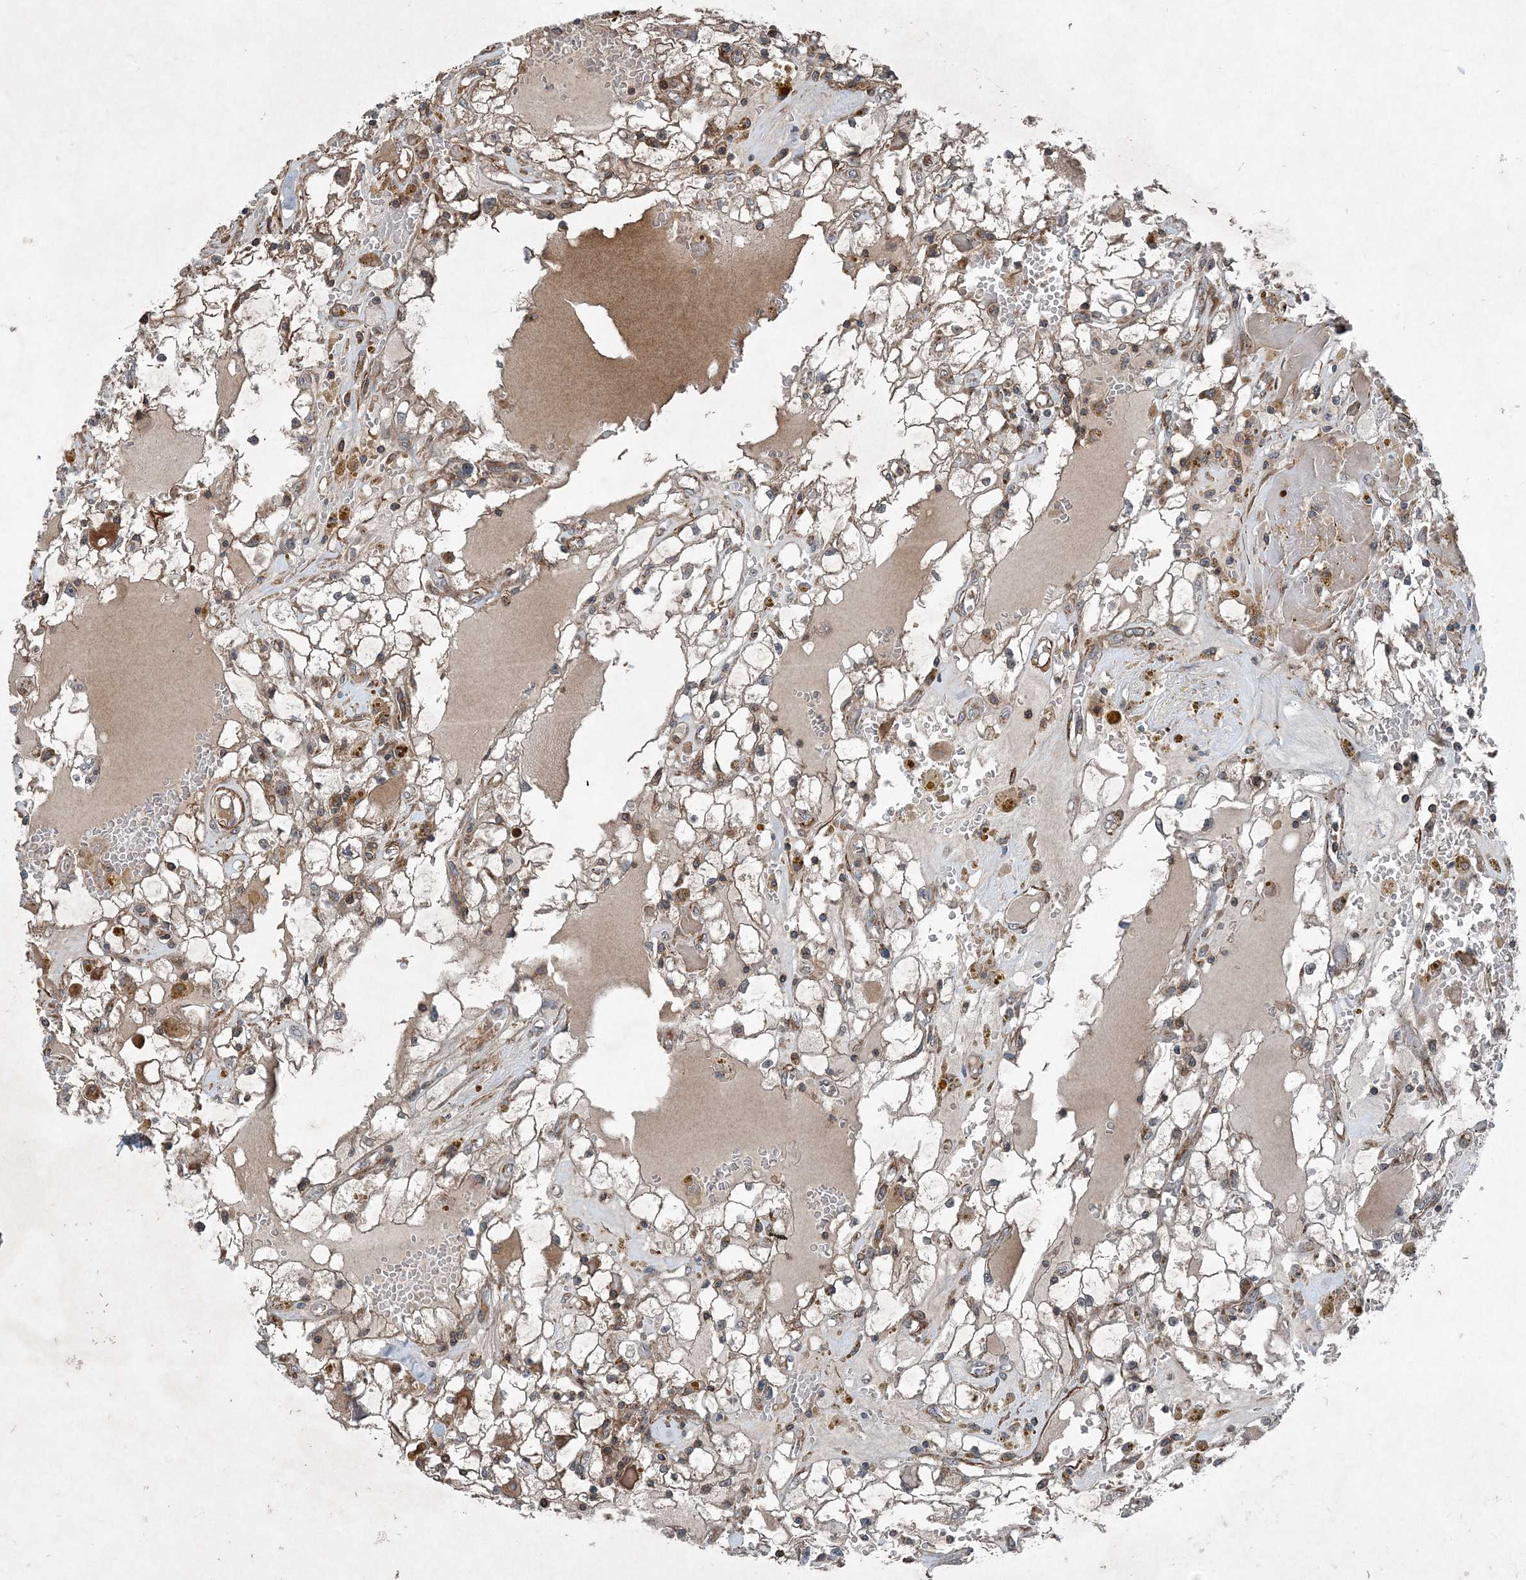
{"staining": {"intensity": "weak", "quantity": "25%-75%", "location": "cytoplasmic/membranous"}, "tissue": "renal cancer", "cell_type": "Tumor cells", "image_type": "cancer", "snomed": [{"axis": "morphology", "description": "Adenocarcinoma, NOS"}, {"axis": "topography", "description": "Kidney"}], "caption": "Immunohistochemical staining of human adenocarcinoma (renal) shows weak cytoplasmic/membranous protein expression in about 25%-75% of tumor cells.", "gene": "NDUFA2", "patient": {"sex": "male", "age": 56}}